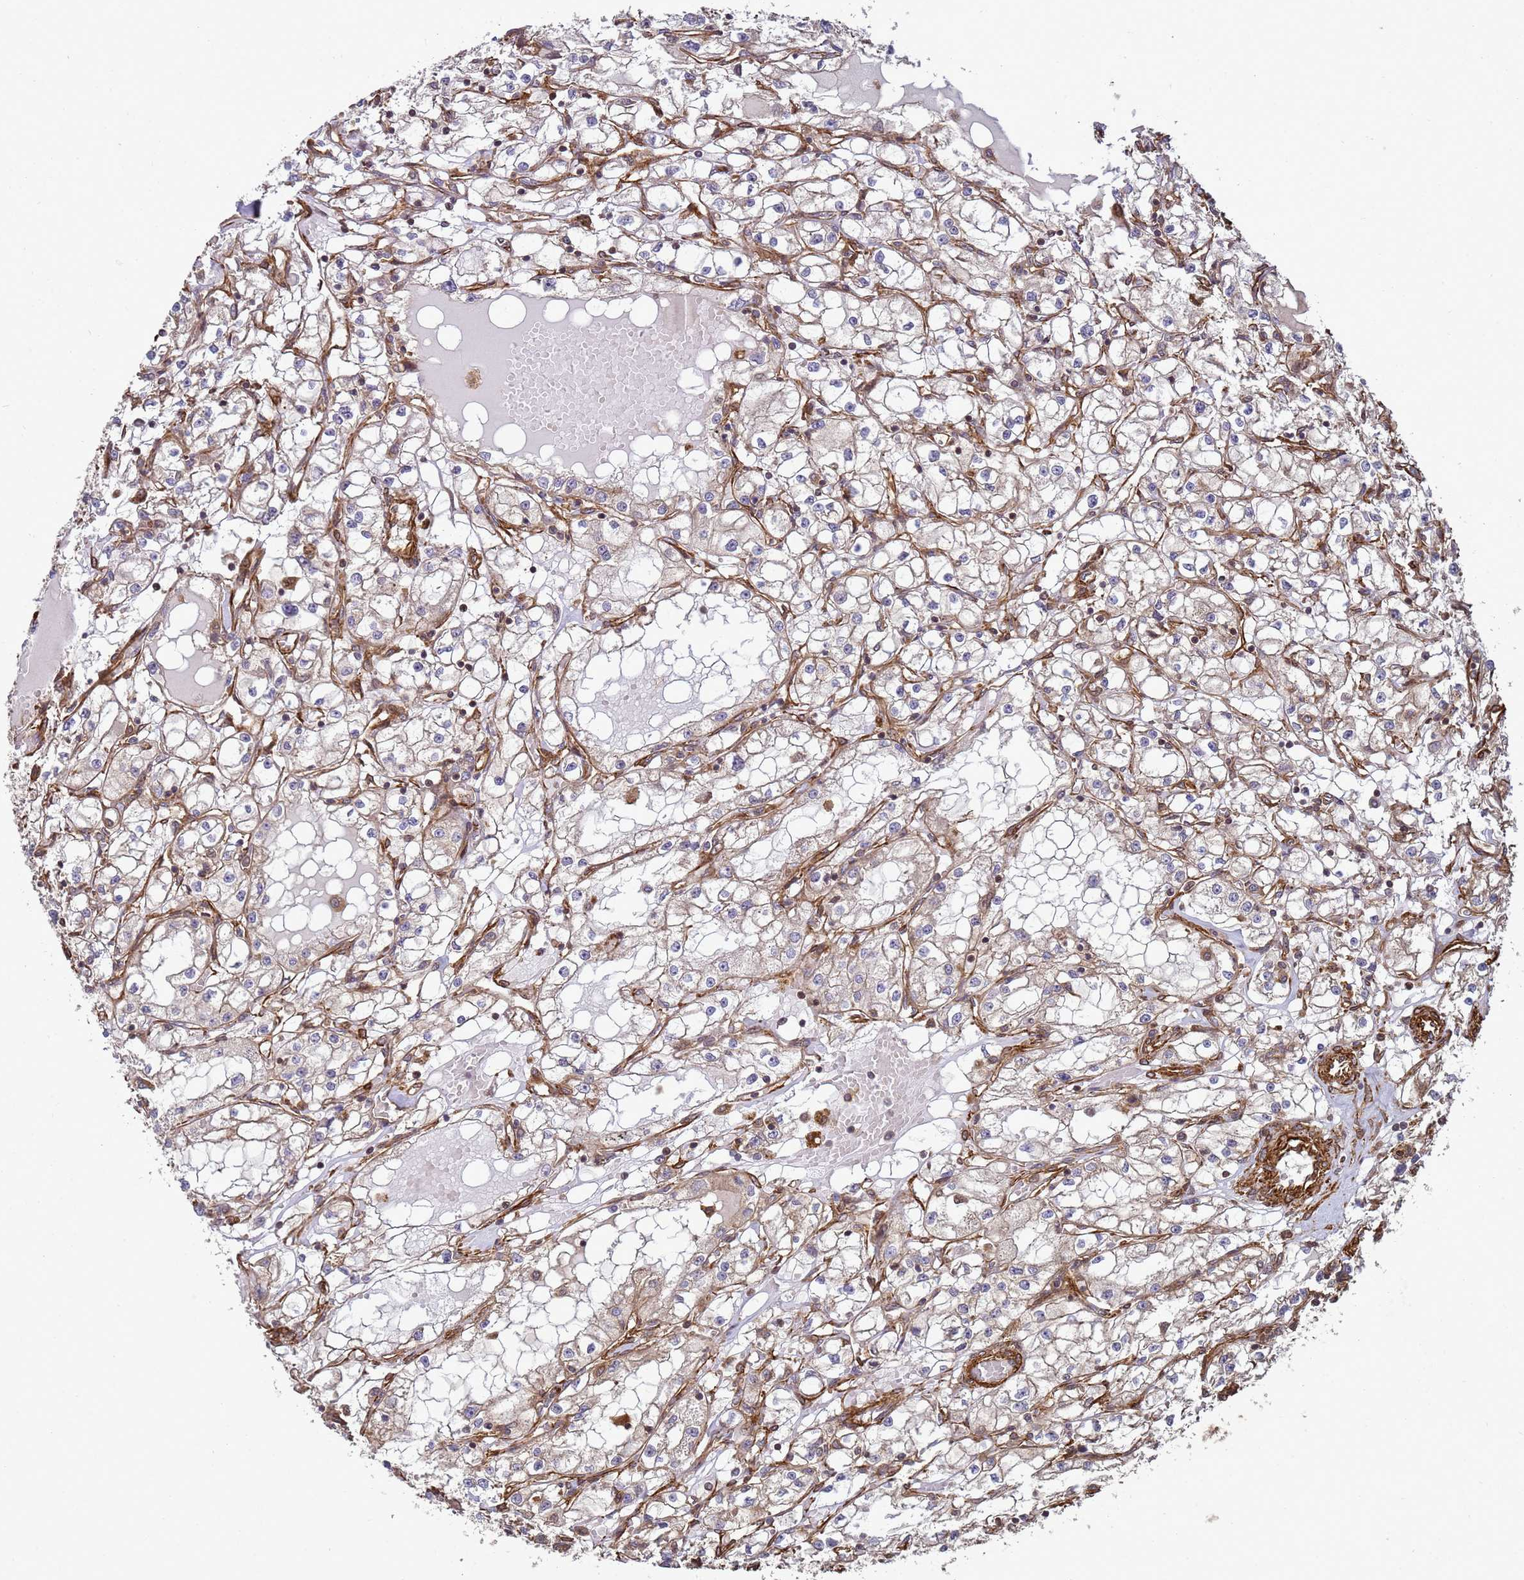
{"staining": {"intensity": "weak", "quantity": "25%-75%", "location": "cytoplasmic/membranous"}, "tissue": "renal cancer", "cell_type": "Tumor cells", "image_type": "cancer", "snomed": [{"axis": "morphology", "description": "Adenocarcinoma, NOS"}, {"axis": "topography", "description": "Kidney"}], "caption": "Immunohistochemical staining of renal cancer (adenocarcinoma) exhibits low levels of weak cytoplasmic/membranous protein staining in approximately 25%-75% of tumor cells. The staining is performed using DAB (3,3'-diaminobenzidine) brown chromogen to label protein expression. The nuclei are counter-stained blue using hematoxylin.", "gene": "CNOT1", "patient": {"sex": "male", "age": 56}}